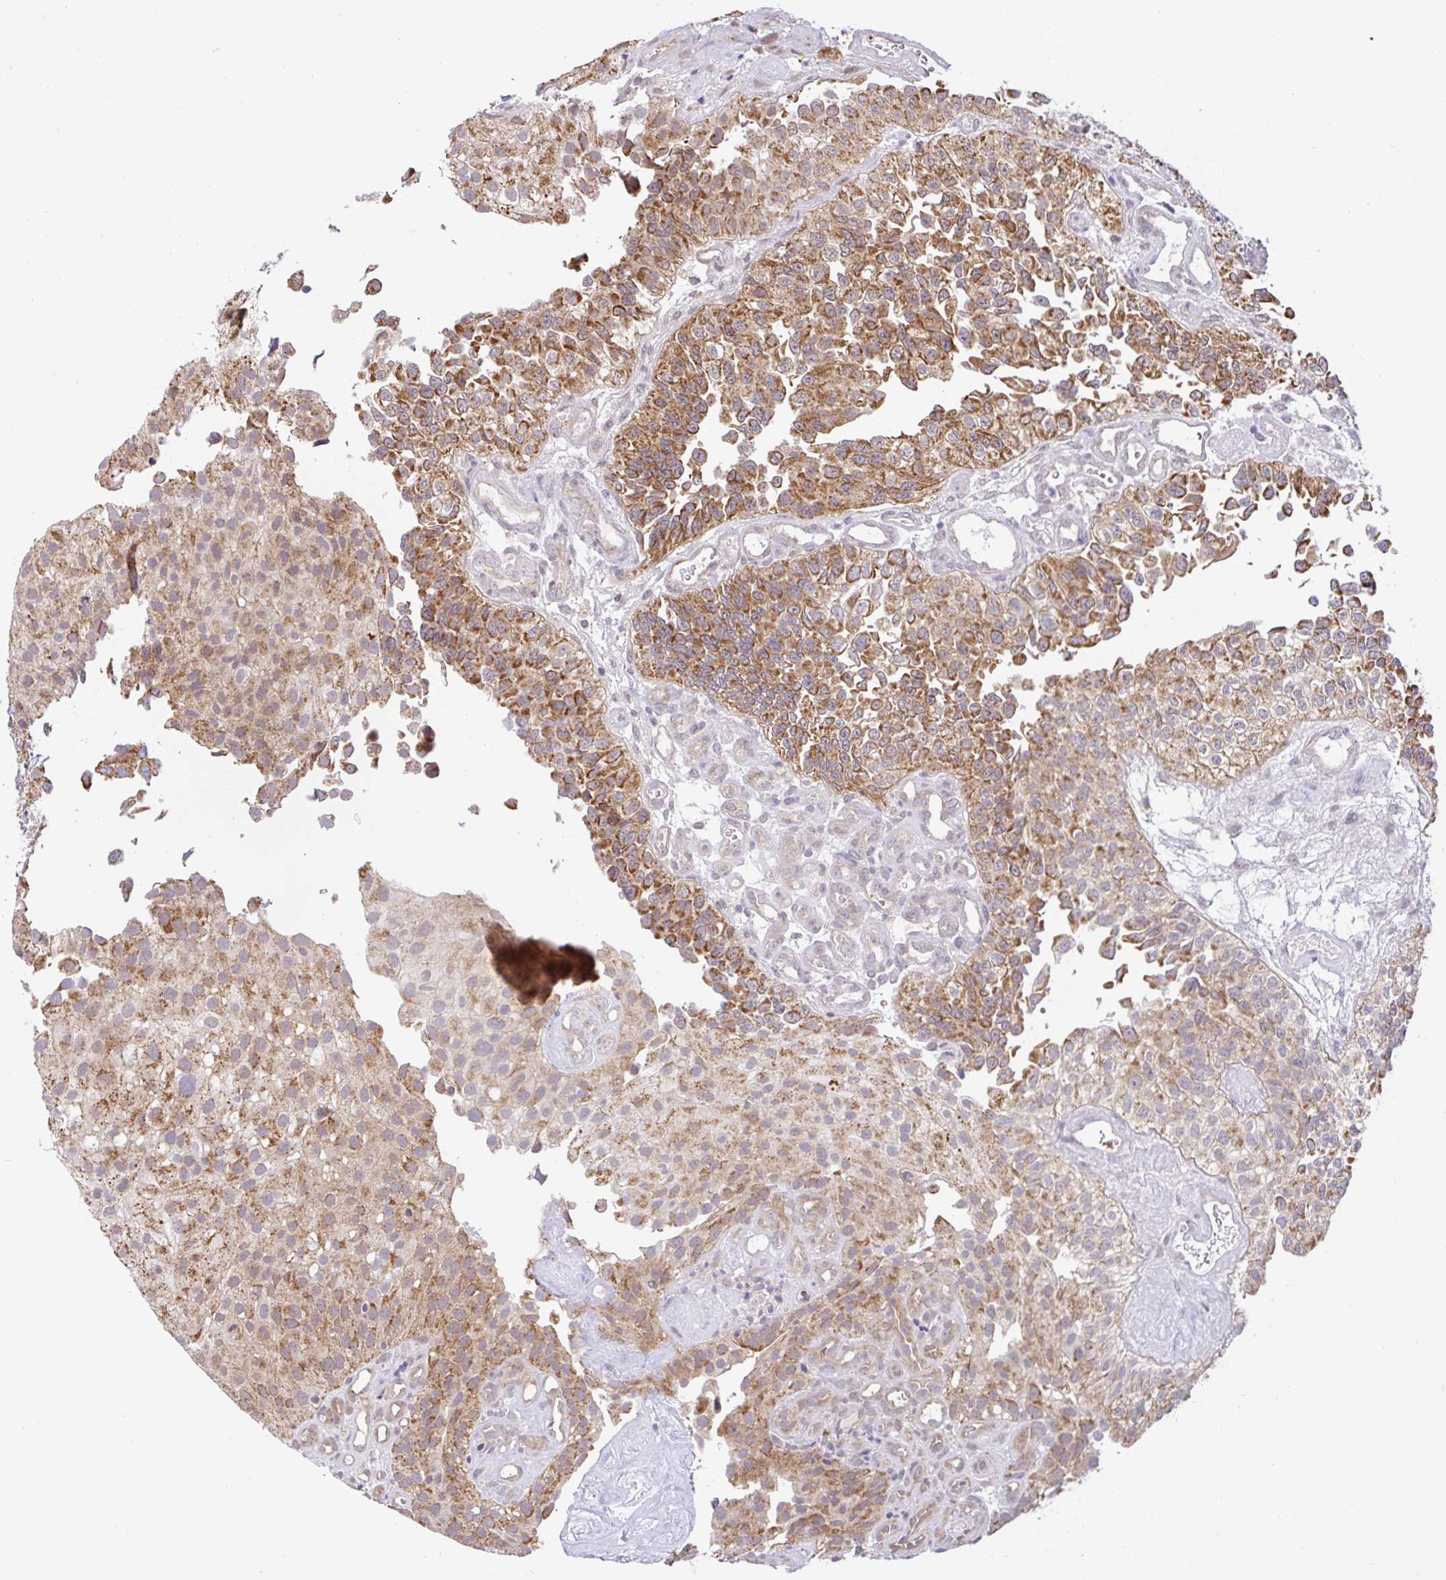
{"staining": {"intensity": "moderate", "quantity": ">75%", "location": "cytoplasmic/membranous"}, "tissue": "urothelial cancer", "cell_type": "Tumor cells", "image_type": "cancer", "snomed": [{"axis": "morphology", "description": "Urothelial carcinoma, NOS"}, {"axis": "topography", "description": "Urinary bladder"}], "caption": "A medium amount of moderate cytoplasmic/membranous staining is present in about >75% of tumor cells in transitional cell carcinoma tissue.", "gene": "DLEU7", "patient": {"sex": "male", "age": 87}}